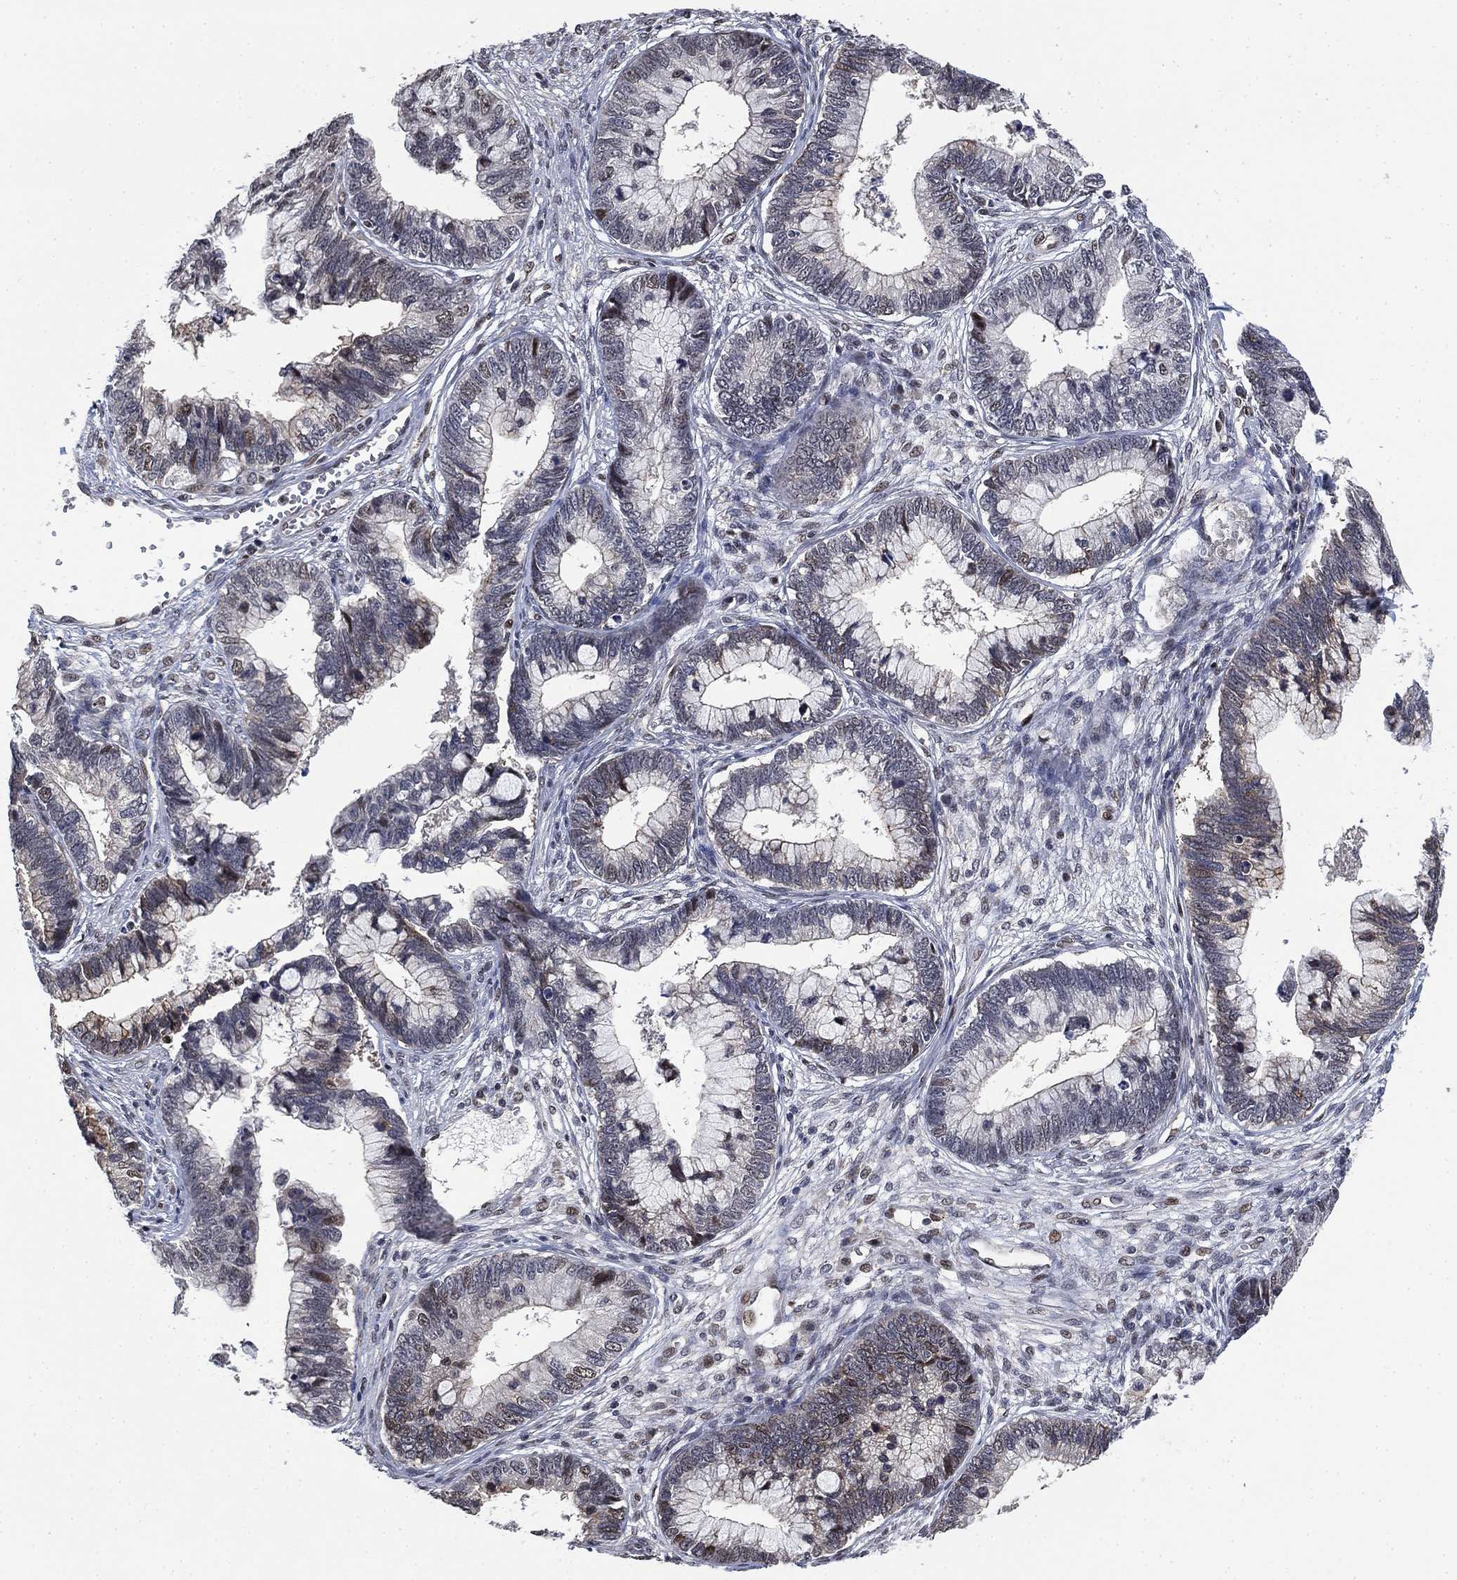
{"staining": {"intensity": "weak", "quantity": "<25%", "location": "nuclear"}, "tissue": "cervical cancer", "cell_type": "Tumor cells", "image_type": "cancer", "snomed": [{"axis": "morphology", "description": "Adenocarcinoma, NOS"}, {"axis": "topography", "description": "Cervix"}], "caption": "Immunohistochemistry (IHC) micrograph of neoplastic tissue: cervical cancer (adenocarcinoma) stained with DAB shows no significant protein expression in tumor cells.", "gene": "ZSCAN30", "patient": {"sex": "female", "age": 44}}